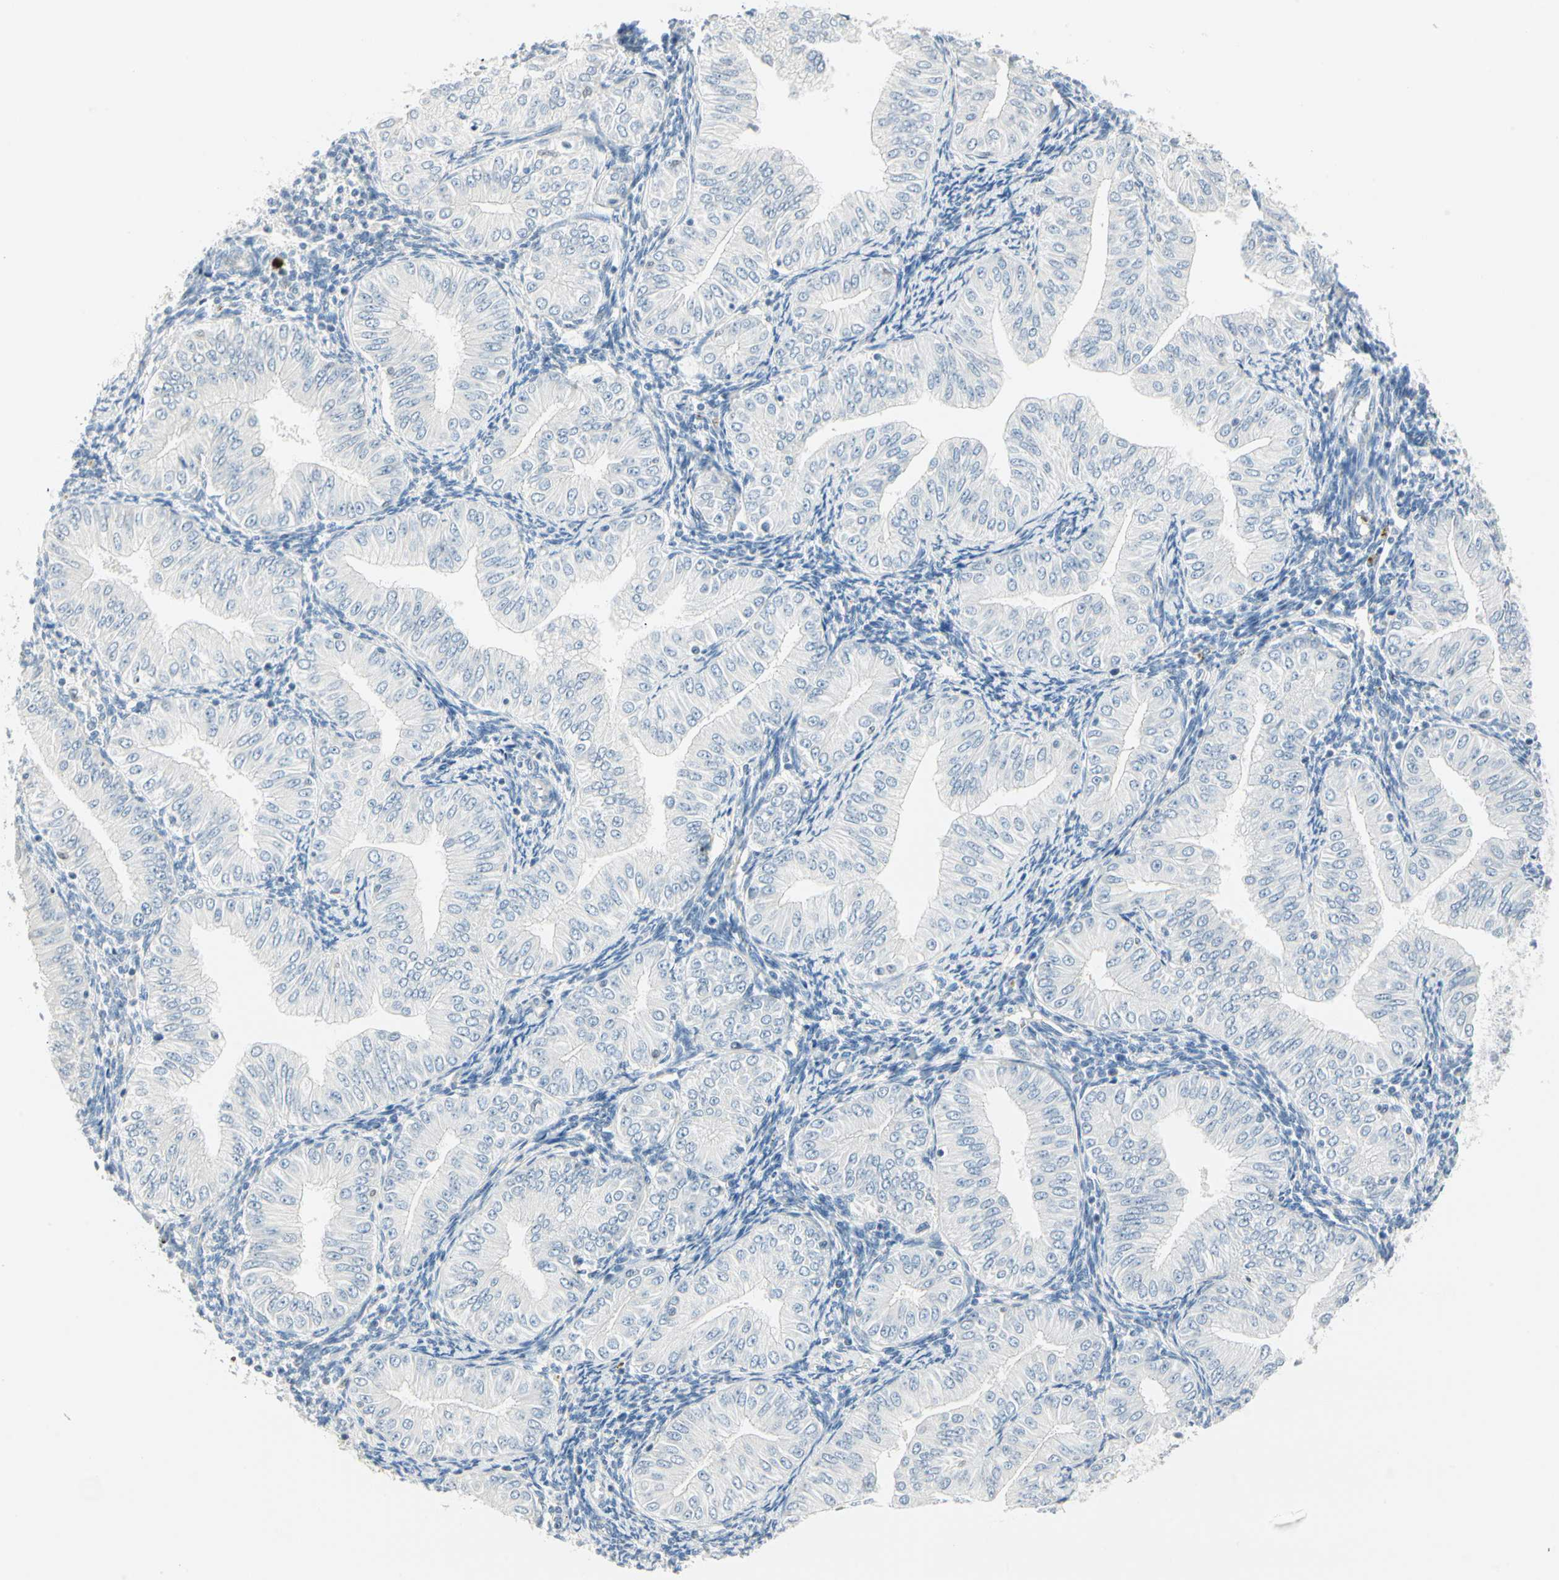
{"staining": {"intensity": "negative", "quantity": "none", "location": "none"}, "tissue": "endometrial cancer", "cell_type": "Tumor cells", "image_type": "cancer", "snomed": [{"axis": "morphology", "description": "Normal tissue, NOS"}, {"axis": "morphology", "description": "Adenocarcinoma, NOS"}, {"axis": "topography", "description": "Endometrium"}], "caption": "Tumor cells show no significant protein positivity in endometrial adenocarcinoma. (DAB IHC, high magnification).", "gene": "MLLT10", "patient": {"sex": "female", "age": 53}}